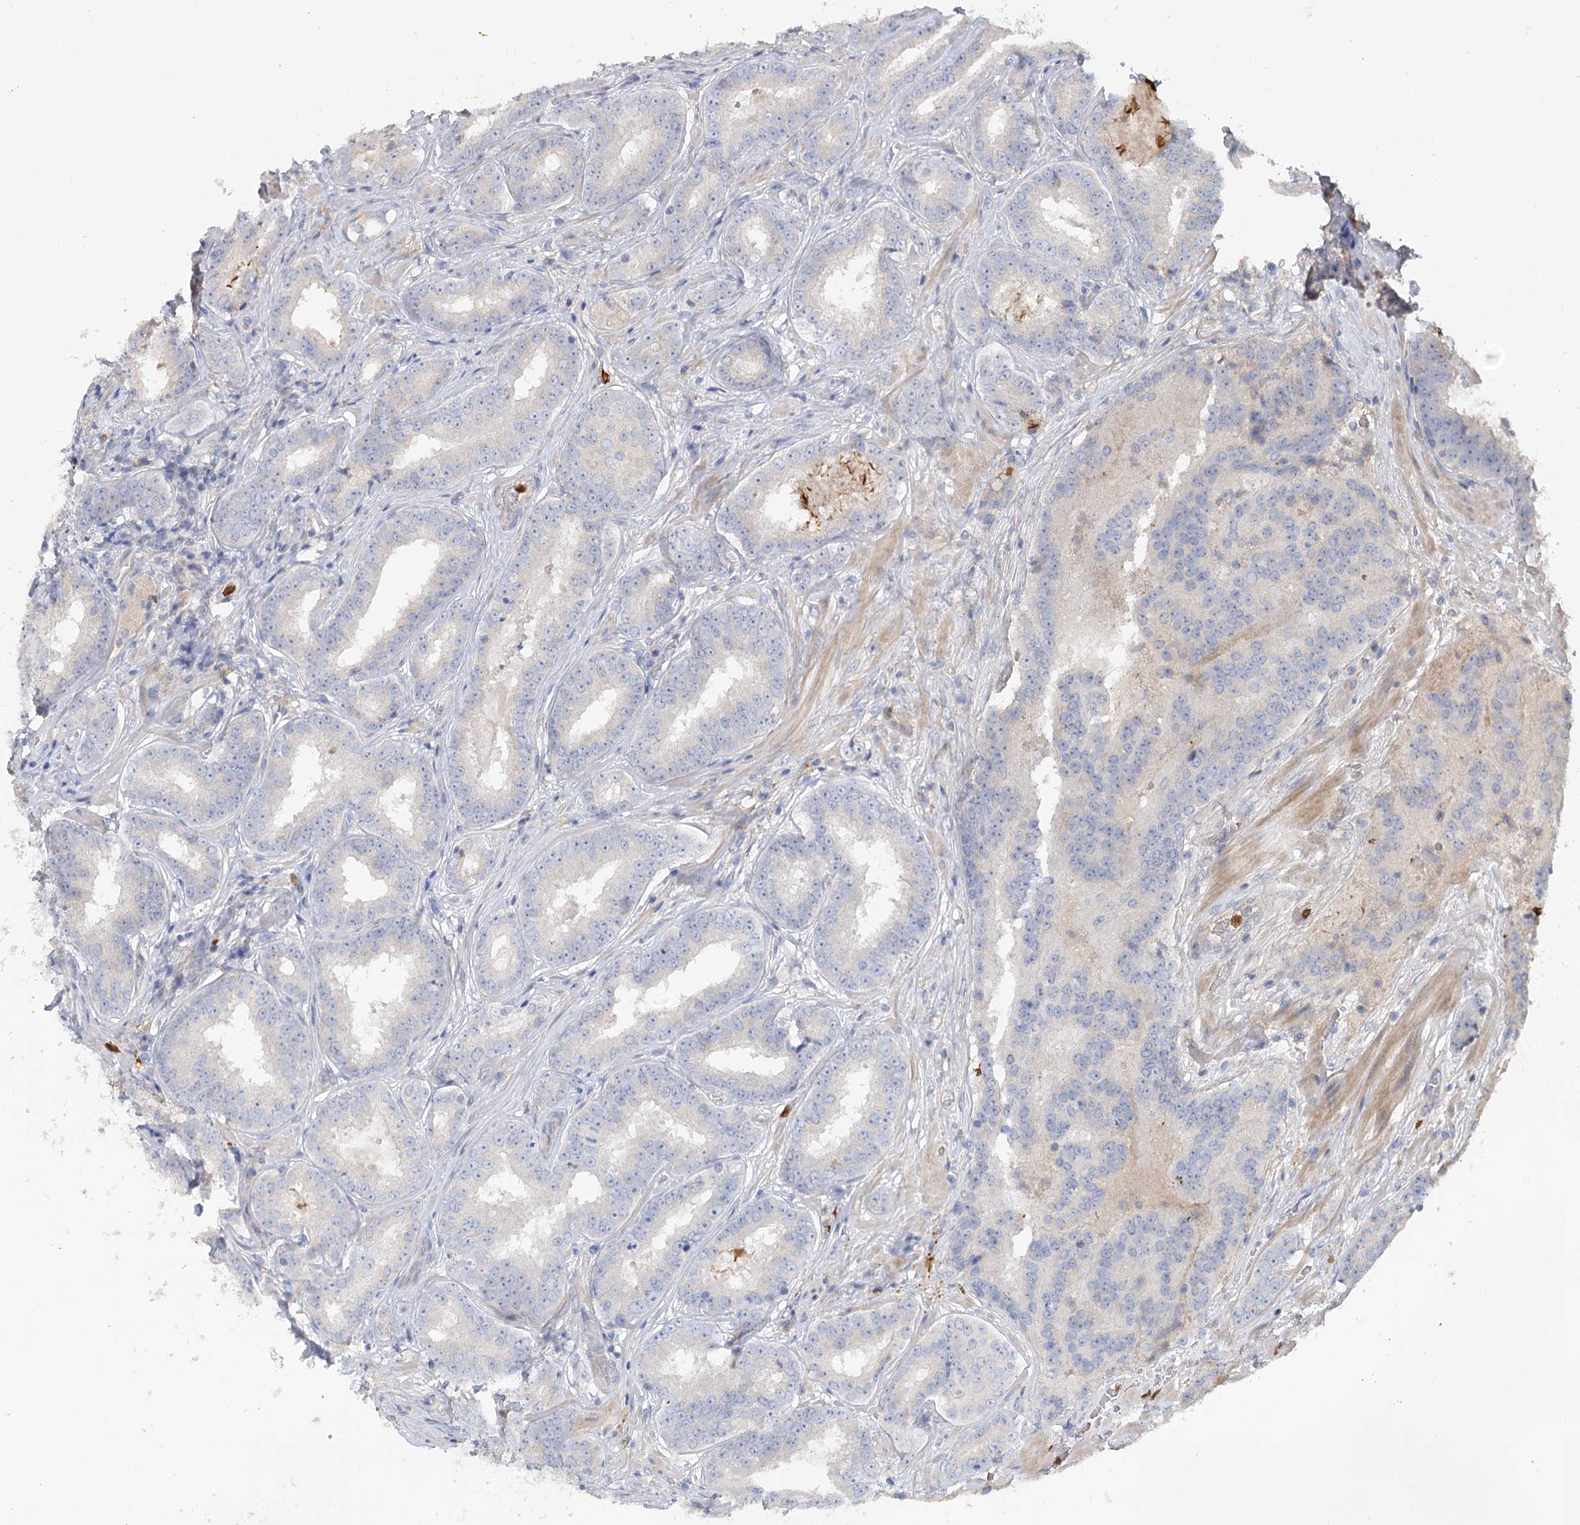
{"staining": {"intensity": "negative", "quantity": "none", "location": "none"}, "tissue": "prostate cancer", "cell_type": "Tumor cells", "image_type": "cancer", "snomed": [{"axis": "morphology", "description": "Adenocarcinoma, High grade"}, {"axis": "topography", "description": "Prostate"}], "caption": "The photomicrograph shows no staining of tumor cells in prostate cancer.", "gene": "EPB41L5", "patient": {"sex": "male", "age": 57}}